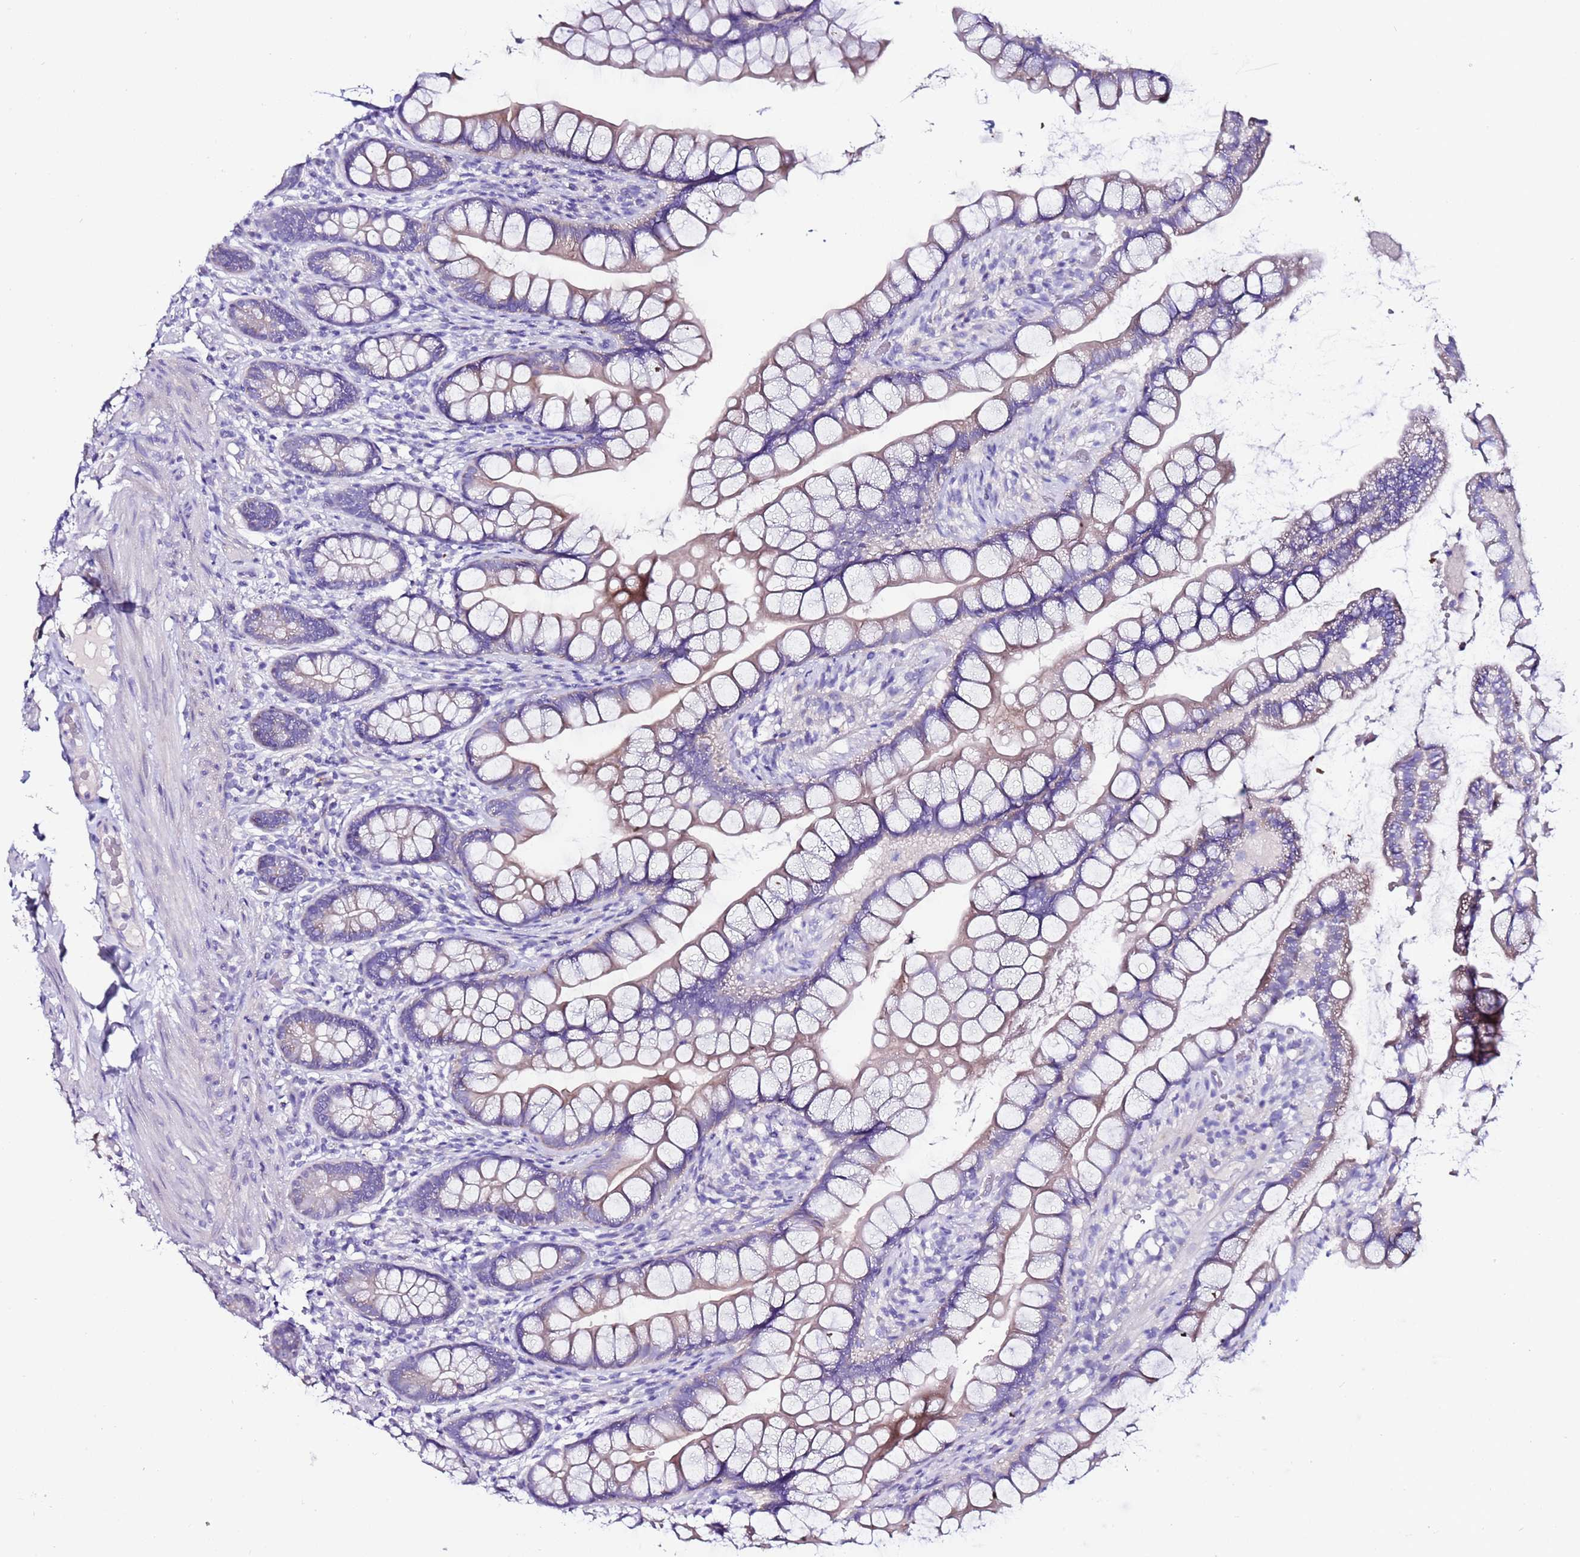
{"staining": {"intensity": "weak", "quantity": ">75%", "location": "cytoplasmic/membranous"}, "tissue": "small intestine", "cell_type": "Glandular cells", "image_type": "normal", "snomed": [{"axis": "morphology", "description": "Normal tissue, NOS"}, {"axis": "topography", "description": "Small intestine"}], "caption": "A brown stain shows weak cytoplasmic/membranous staining of a protein in glandular cells of benign small intestine. (DAB IHC, brown staining for protein, blue staining for nuclei).", "gene": "MYBPC3", "patient": {"sex": "male", "age": 70}}